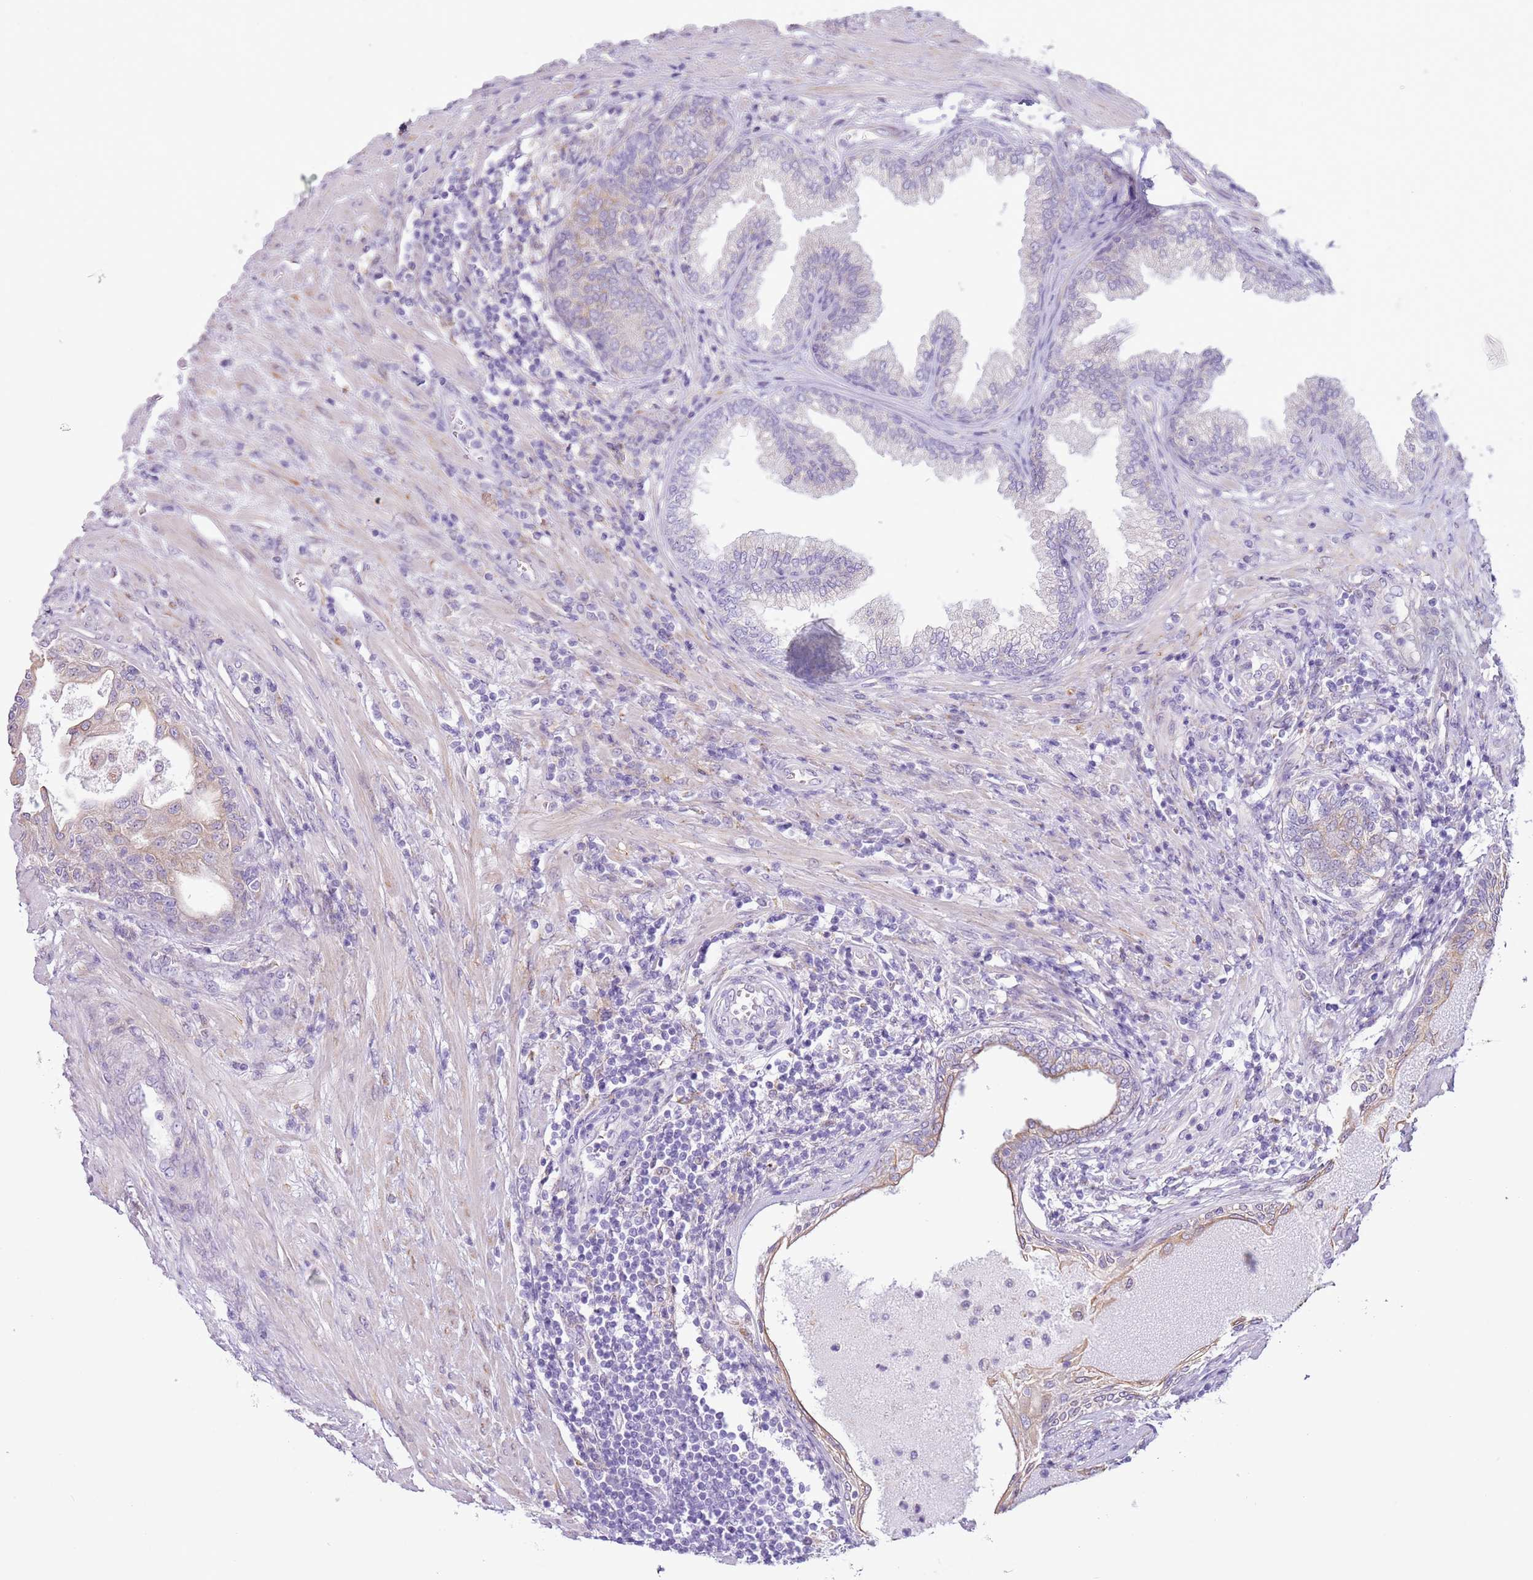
{"staining": {"intensity": "weak", "quantity": "25%-75%", "location": "cytoplasmic/membranous"}, "tissue": "prostate", "cell_type": "Glandular cells", "image_type": "normal", "snomed": [{"axis": "morphology", "description": "Normal tissue, NOS"}, {"axis": "topography", "description": "Prostate"}], "caption": "High-power microscopy captured an immunohistochemistry histopathology image of unremarkable prostate, revealing weak cytoplasmic/membranous positivity in about 25%-75% of glandular cells. (DAB (3,3'-diaminobenzidine) IHC with brightfield microscopy, high magnification).", "gene": "OAF", "patient": {"sex": "male", "age": 76}}